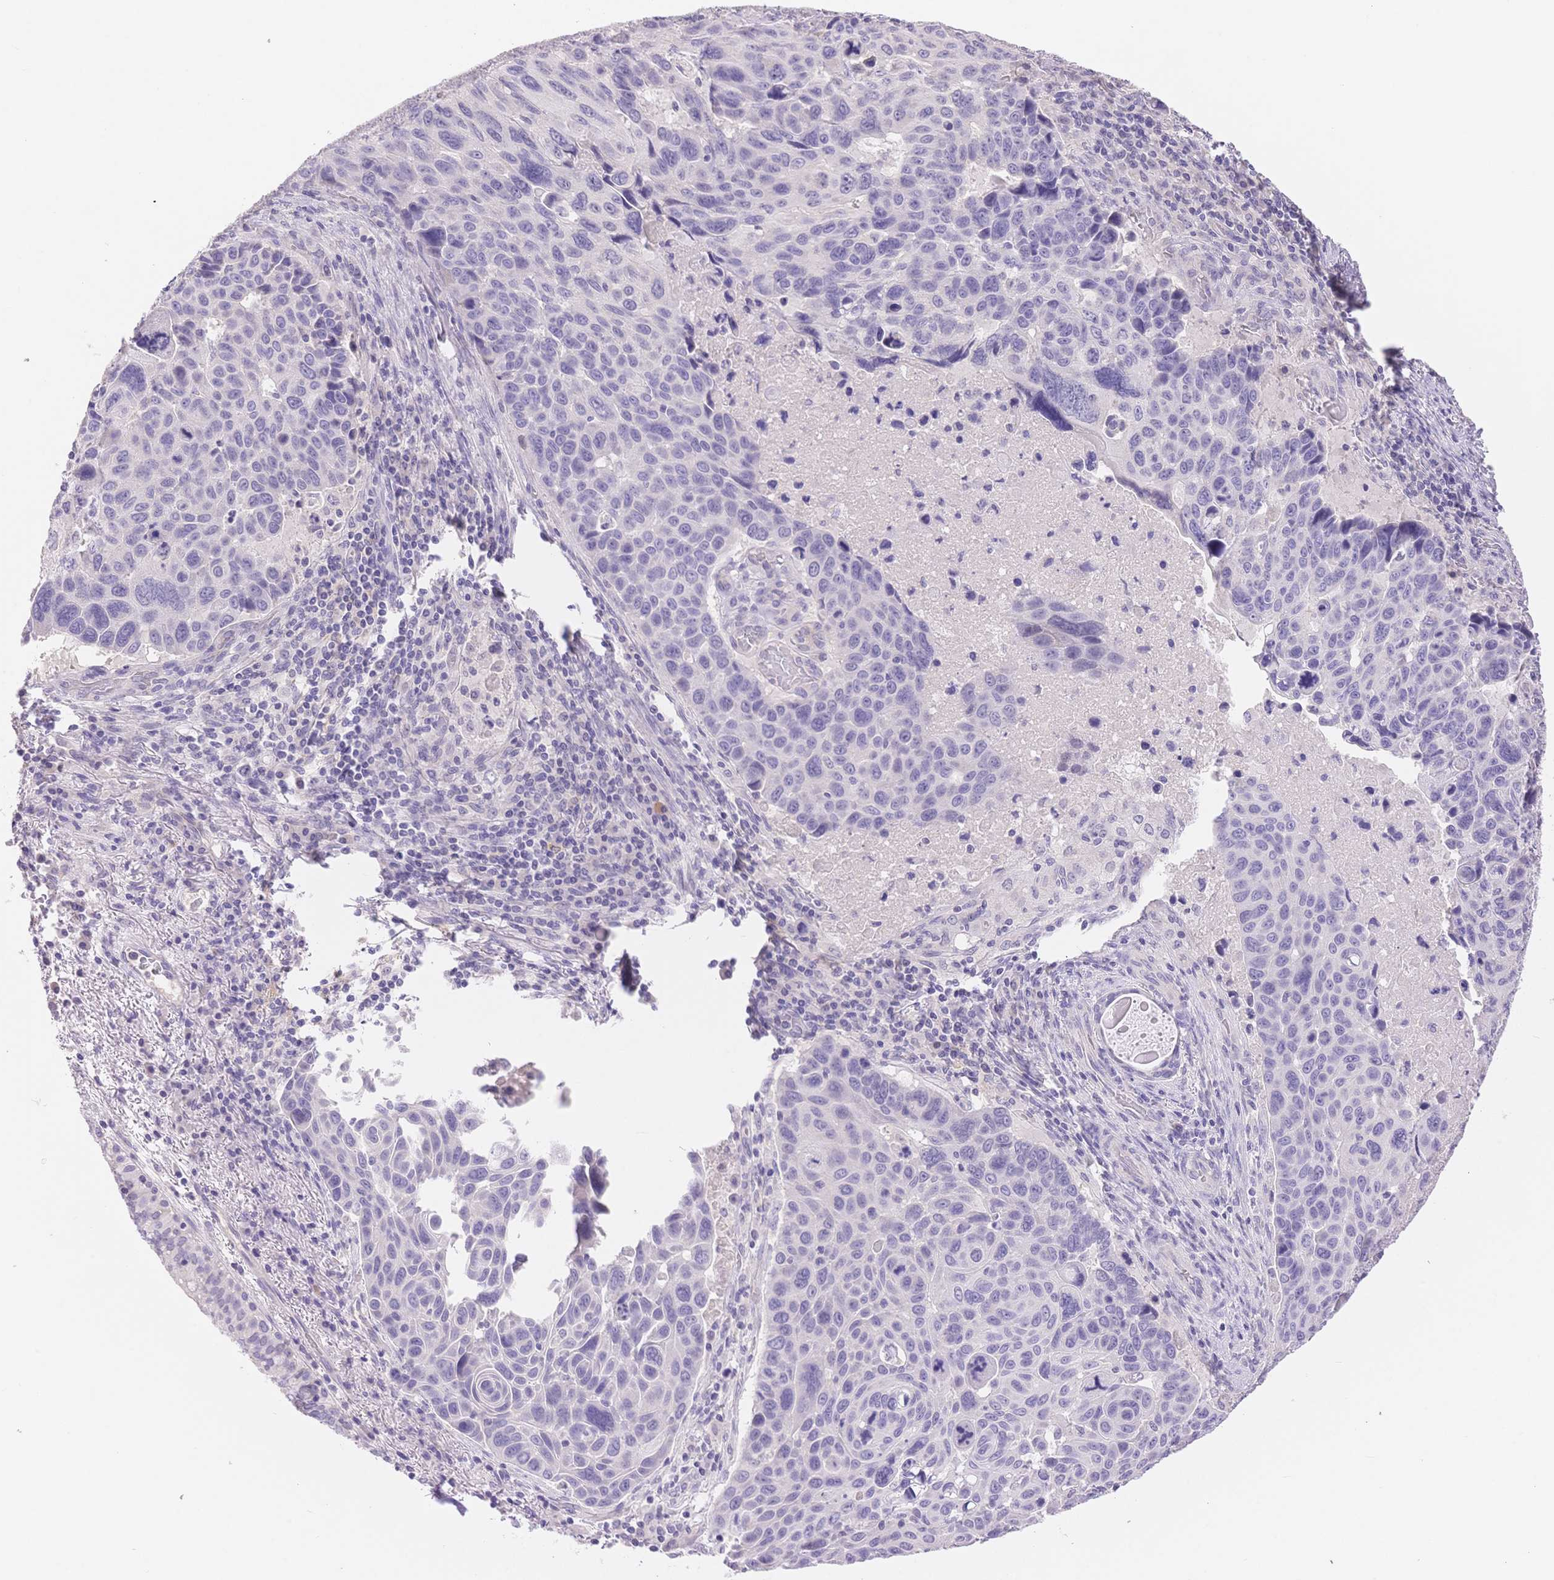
{"staining": {"intensity": "negative", "quantity": "none", "location": "none"}, "tissue": "lung cancer", "cell_type": "Tumor cells", "image_type": "cancer", "snomed": [{"axis": "morphology", "description": "Squamous cell carcinoma, NOS"}, {"axis": "topography", "description": "Lung"}], "caption": "Immunohistochemistry micrograph of neoplastic tissue: lung cancer (squamous cell carcinoma) stained with DAB displays no significant protein positivity in tumor cells.", "gene": "MYOM1", "patient": {"sex": "male", "age": 68}}